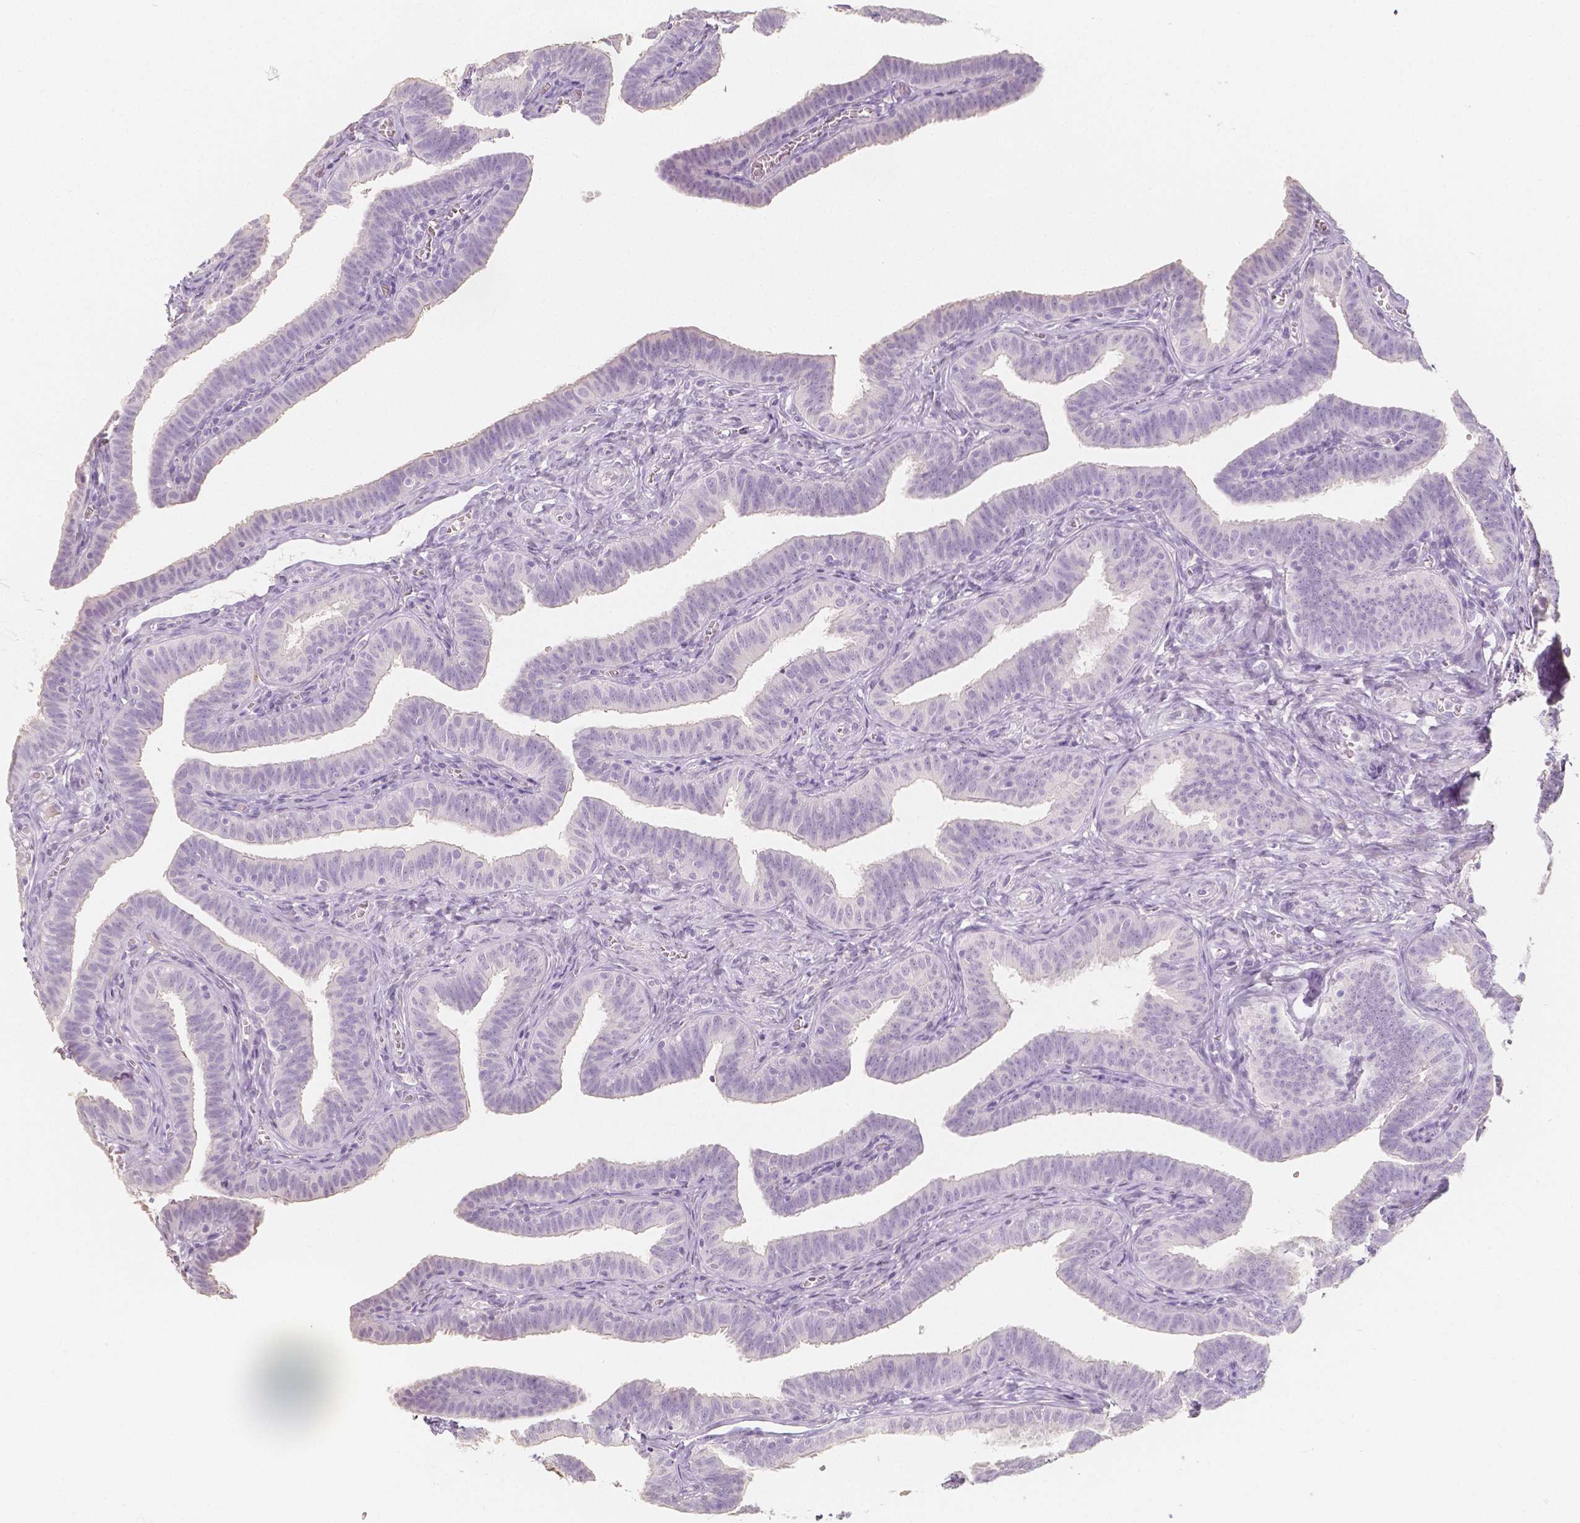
{"staining": {"intensity": "negative", "quantity": "none", "location": "none"}, "tissue": "fallopian tube", "cell_type": "Glandular cells", "image_type": "normal", "snomed": [{"axis": "morphology", "description": "Normal tissue, NOS"}, {"axis": "topography", "description": "Fallopian tube"}], "caption": "High magnification brightfield microscopy of unremarkable fallopian tube stained with DAB (3,3'-diaminobenzidine) (brown) and counterstained with hematoxylin (blue): glandular cells show no significant positivity. Brightfield microscopy of immunohistochemistry (IHC) stained with DAB (3,3'-diaminobenzidine) (brown) and hematoxylin (blue), captured at high magnification.", "gene": "NECAB2", "patient": {"sex": "female", "age": 25}}